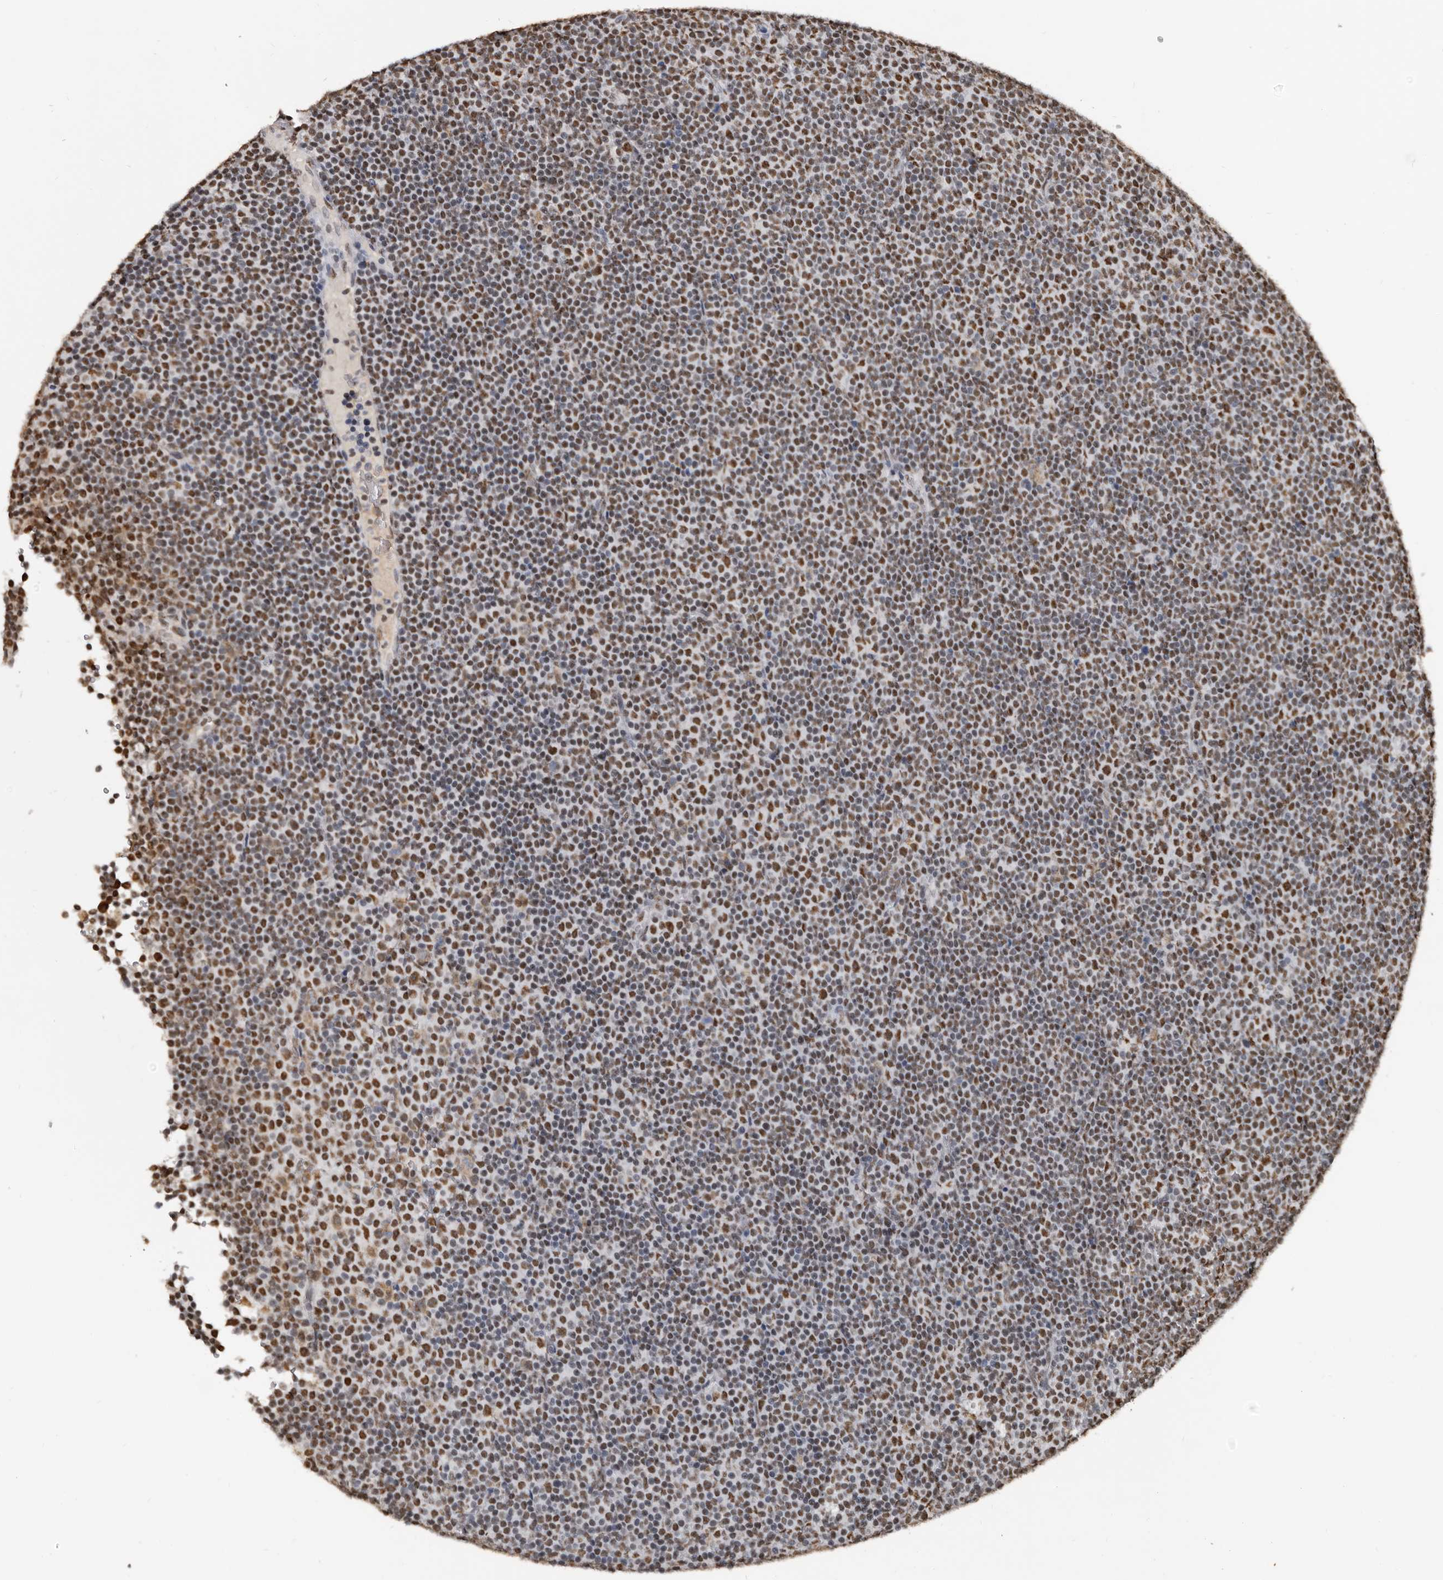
{"staining": {"intensity": "moderate", "quantity": "25%-75%", "location": "nuclear"}, "tissue": "lymphoma", "cell_type": "Tumor cells", "image_type": "cancer", "snomed": [{"axis": "morphology", "description": "Malignant lymphoma, non-Hodgkin's type, Low grade"}, {"axis": "topography", "description": "Lymph node"}], "caption": "Immunohistochemical staining of human lymphoma displays moderate nuclear protein staining in approximately 25%-75% of tumor cells.", "gene": "SCAF4", "patient": {"sex": "female", "age": 67}}